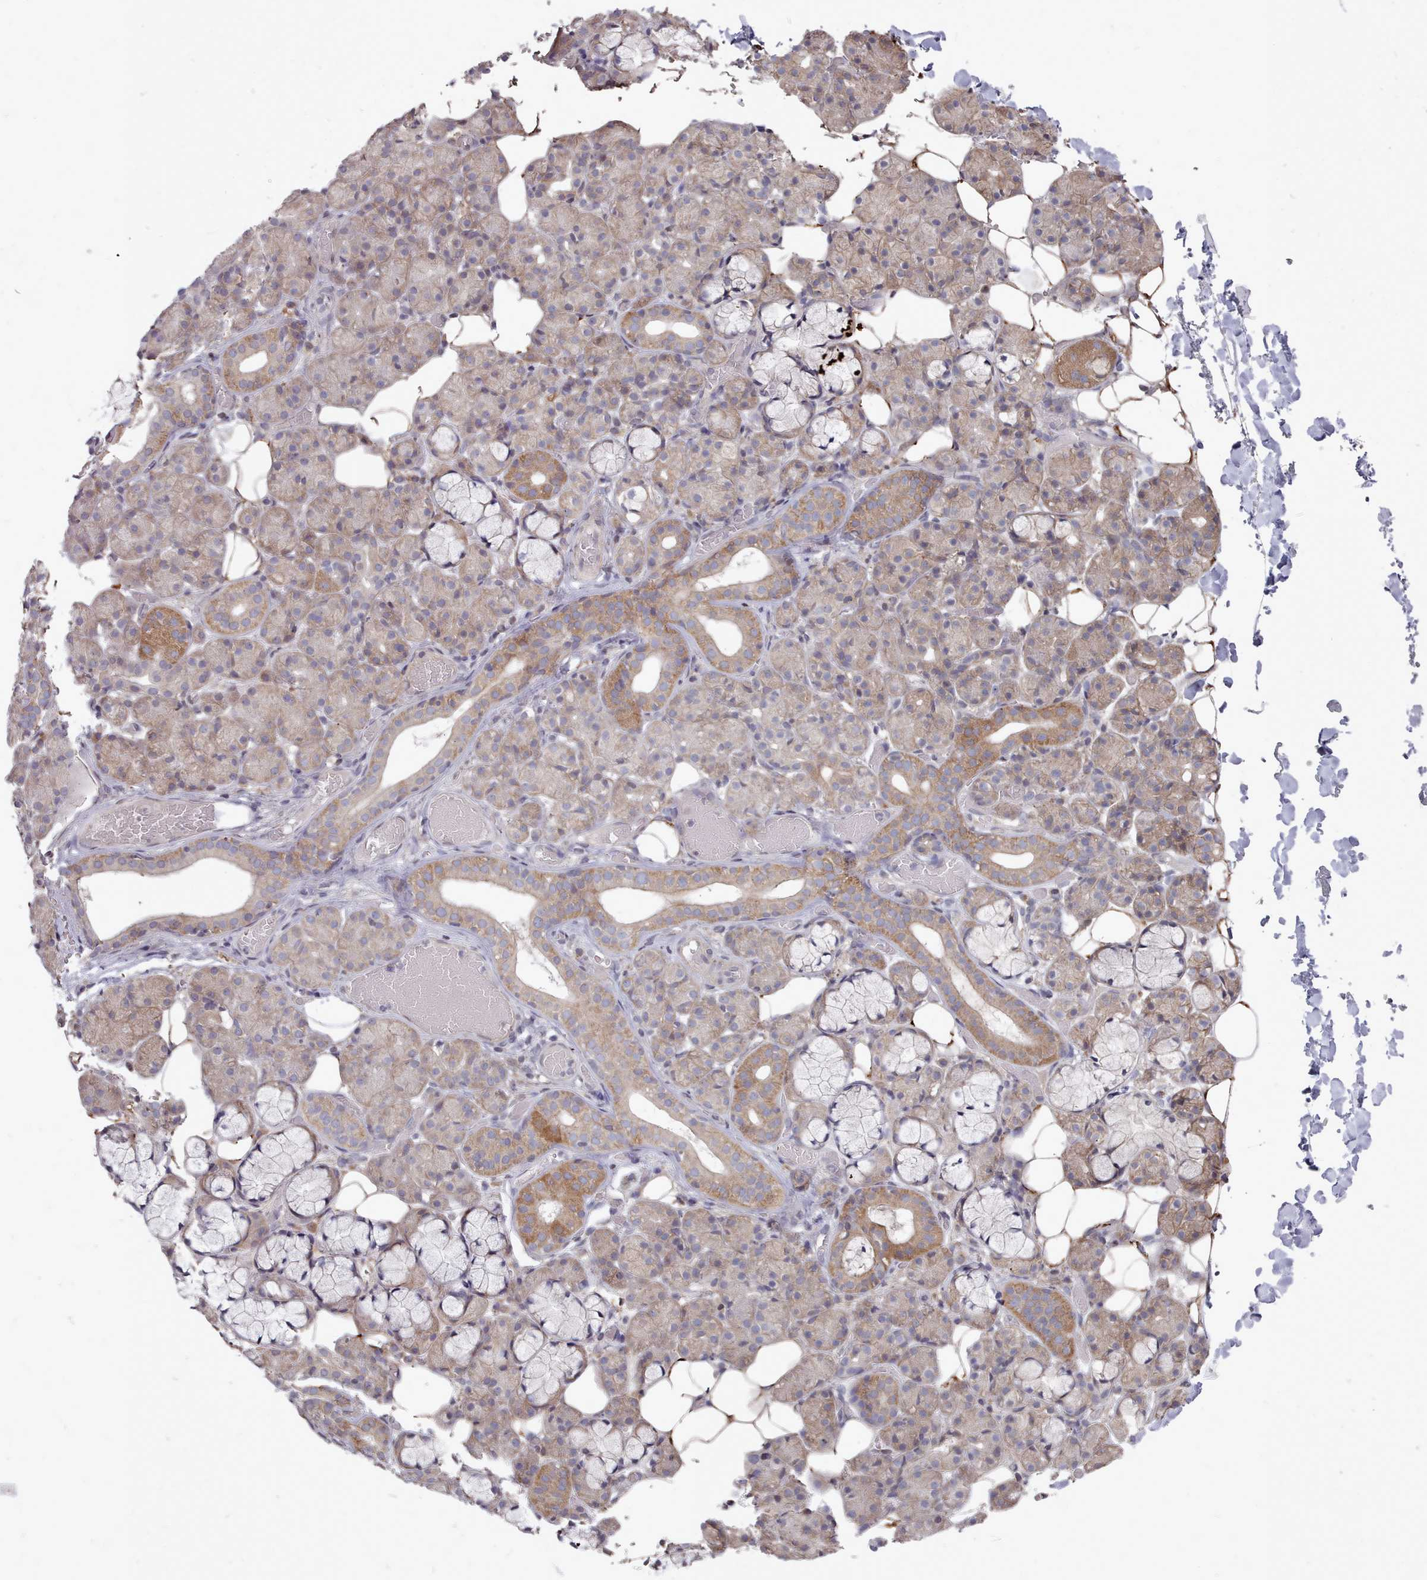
{"staining": {"intensity": "moderate", "quantity": "25%-75%", "location": "cytoplasmic/membranous"}, "tissue": "salivary gland", "cell_type": "Glandular cells", "image_type": "normal", "snomed": [{"axis": "morphology", "description": "Normal tissue, NOS"}, {"axis": "topography", "description": "Salivary gland"}], "caption": "High-magnification brightfield microscopy of benign salivary gland stained with DAB (3,3'-diaminobenzidine) (brown) and counterstained with hematoxylin (blue). glandular cells exhibit moderate cytoplasmic/membranous expression is identified in approximately25%-75% of cells.", "gene": "ACKR3", "patient": {"sex": "male", "age": 63}}